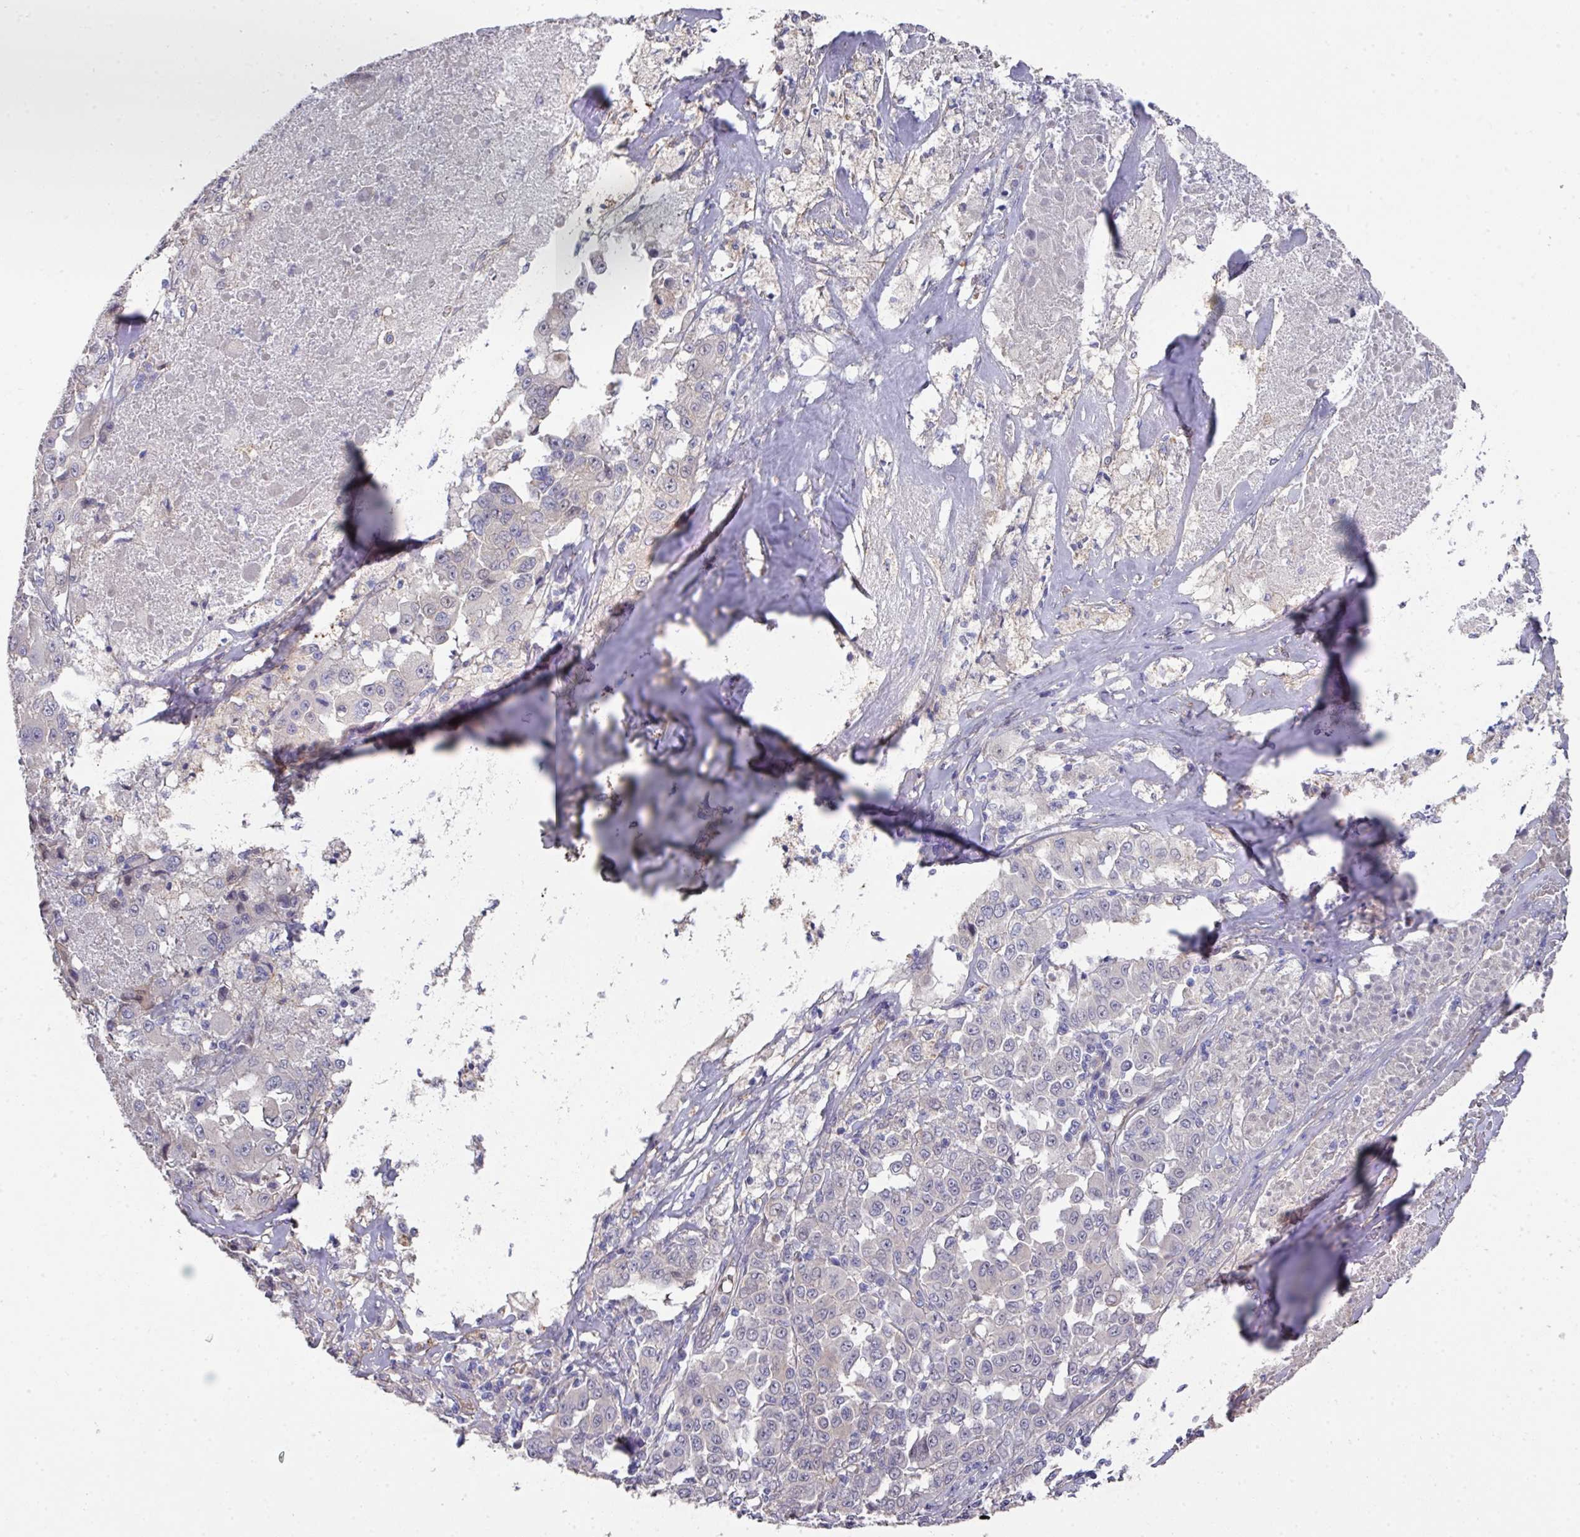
{"staining": {"intensity": "weak", "quantity": "<25%", "location": "cytoplasmic/membranous"}, "tissue": "melanoma", "cell_type": "Tumor cells", "image_type": "cancer", "snomed": [{"axis": "morphology", "description": "Malignant melanoma, Metastatic site"}, {"axis": "topography", "description": "Lymph node"}], "caption": "Immunohistochemical staining of malignant melanoma (metastatic site) reveals no significant expression in tumor cells.", "gene": "PRR5", "patient": {"sex": "male", "age": 62}}